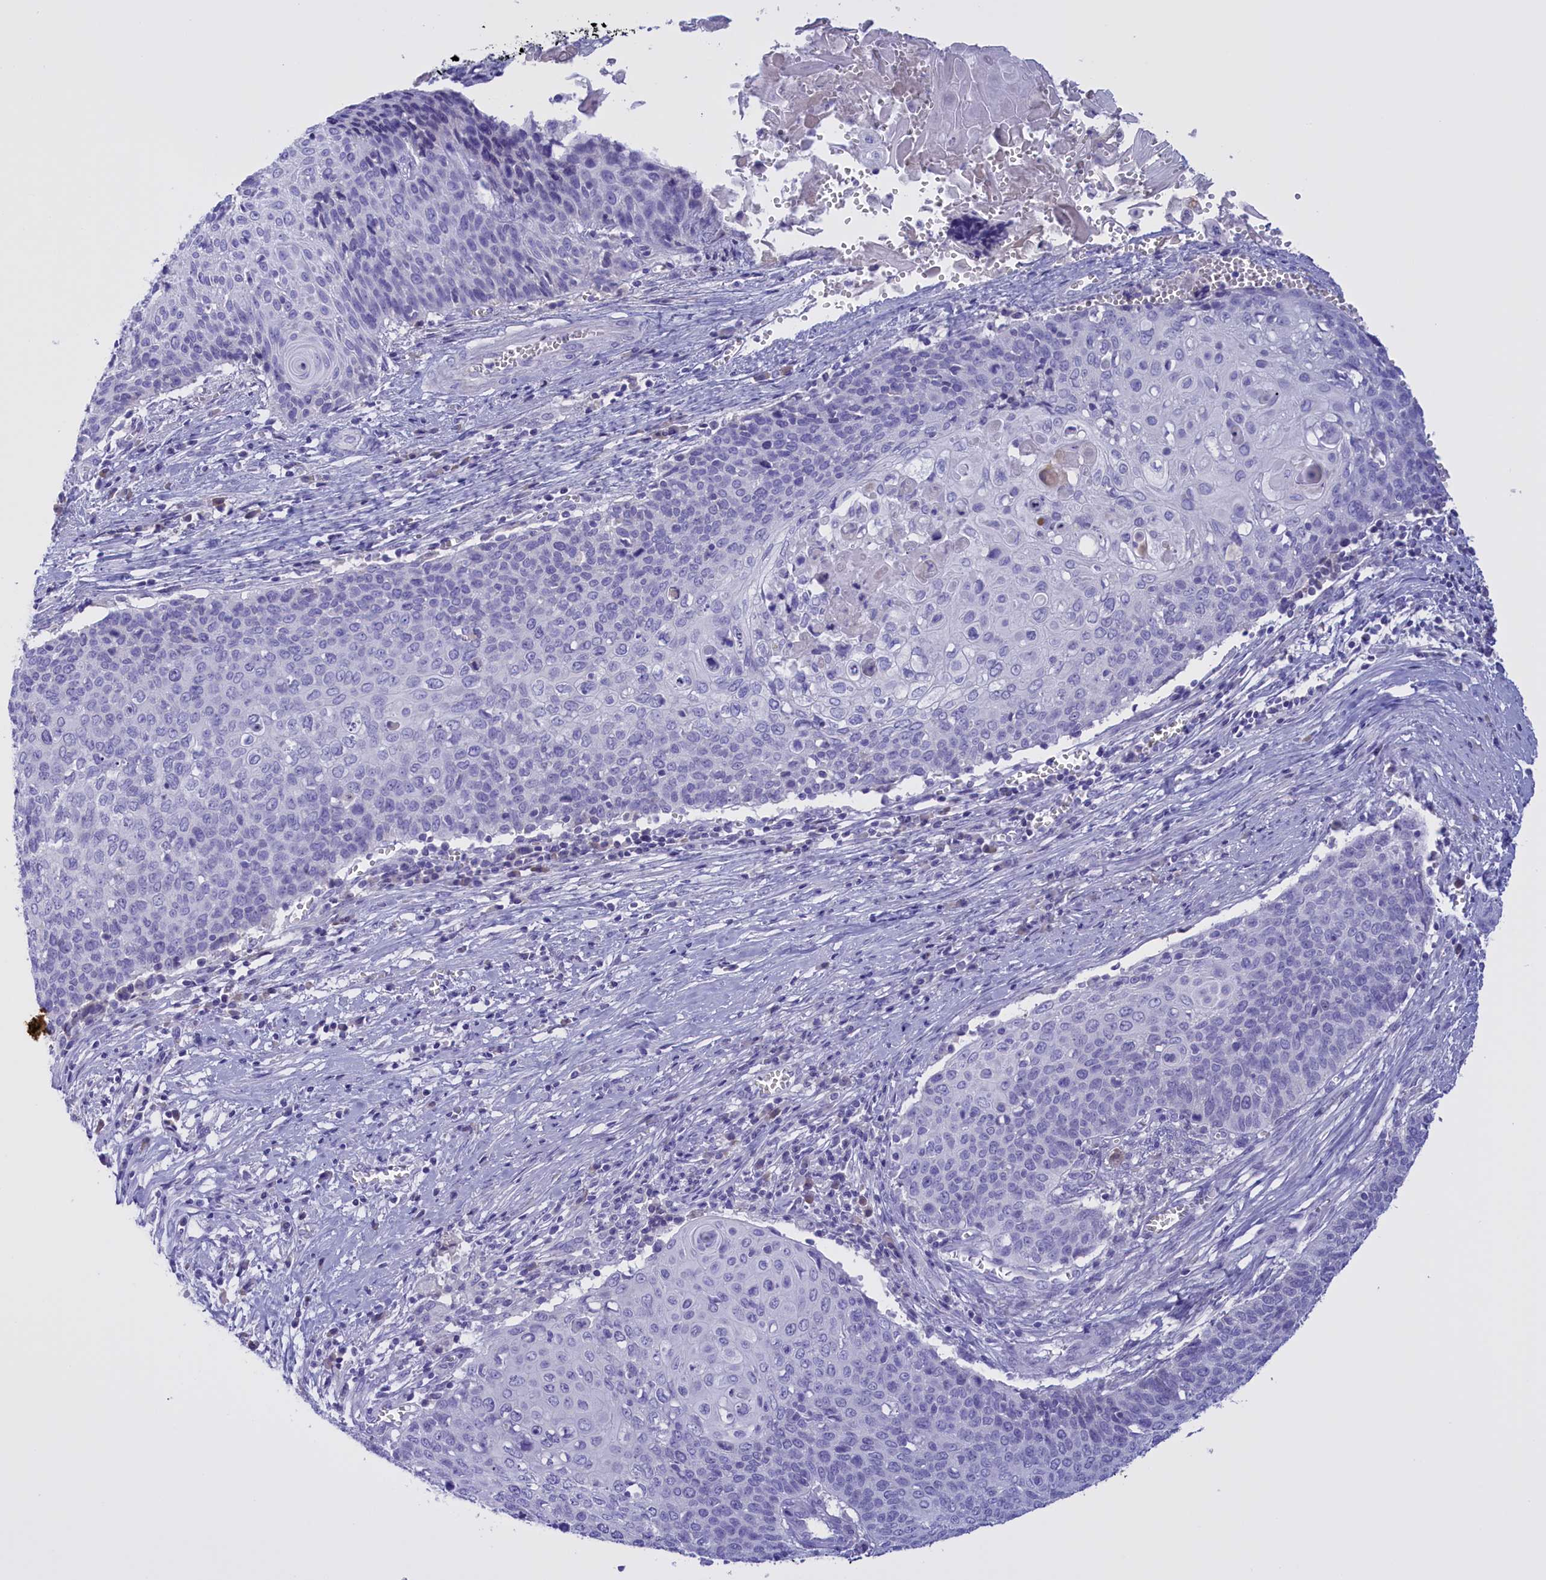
{"staining": {"intensity": "negative", "quantity": "none", "location": "none"}, "tissue": "cervical cancer", "cell_type": "Tumor cells", "image_type": "cancer", "snomed": [{"axis": "morphology", "description": "Squamous cell carcinoma, NOS"}, {"axis": "topography", "description": "Cervix"}], "caption": "Immunohistochemistry of squamous cell carcinoma (cervical) exhibits no staining in tumor cells.", "gene": "PROK2", "patient": {"sex": "female", "age": 39}}